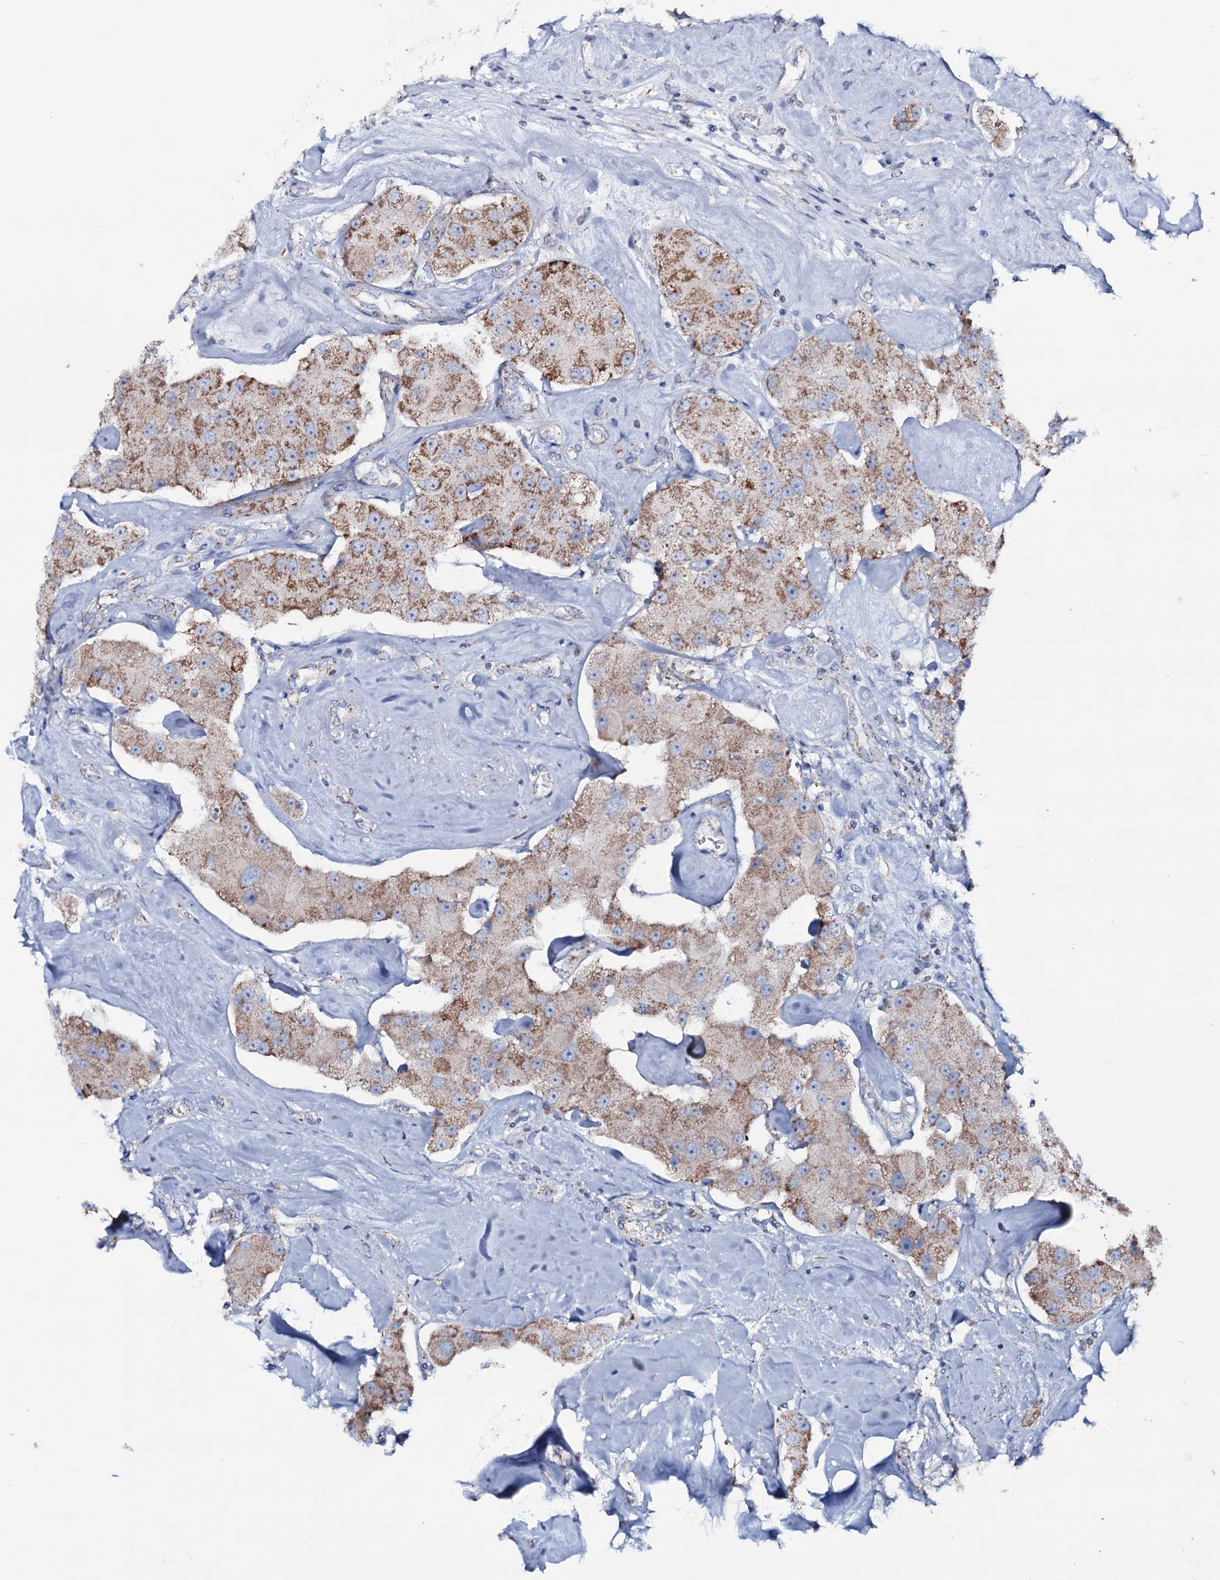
{"staining": {"intensity": "moderate", "quantity": ">75%", "location": "cytoplasmic/membranous"}, "tissue": "carcinoid", "cell_type": "Tumor cells", "image_type": "cancer", "snomed": [{"axis": "morphology", "description": "Carcinoid, malignant, NOS"}, {"axis": "topography", "description": "Pancreas"}], "caption": "Moderate cytoplasmic/membranous protein staining is seen in approximately >75% of tumor cells in carcinoid (malignant).", "gene": "MRPS35", "patient": {"sex": "male", "age": 41}}